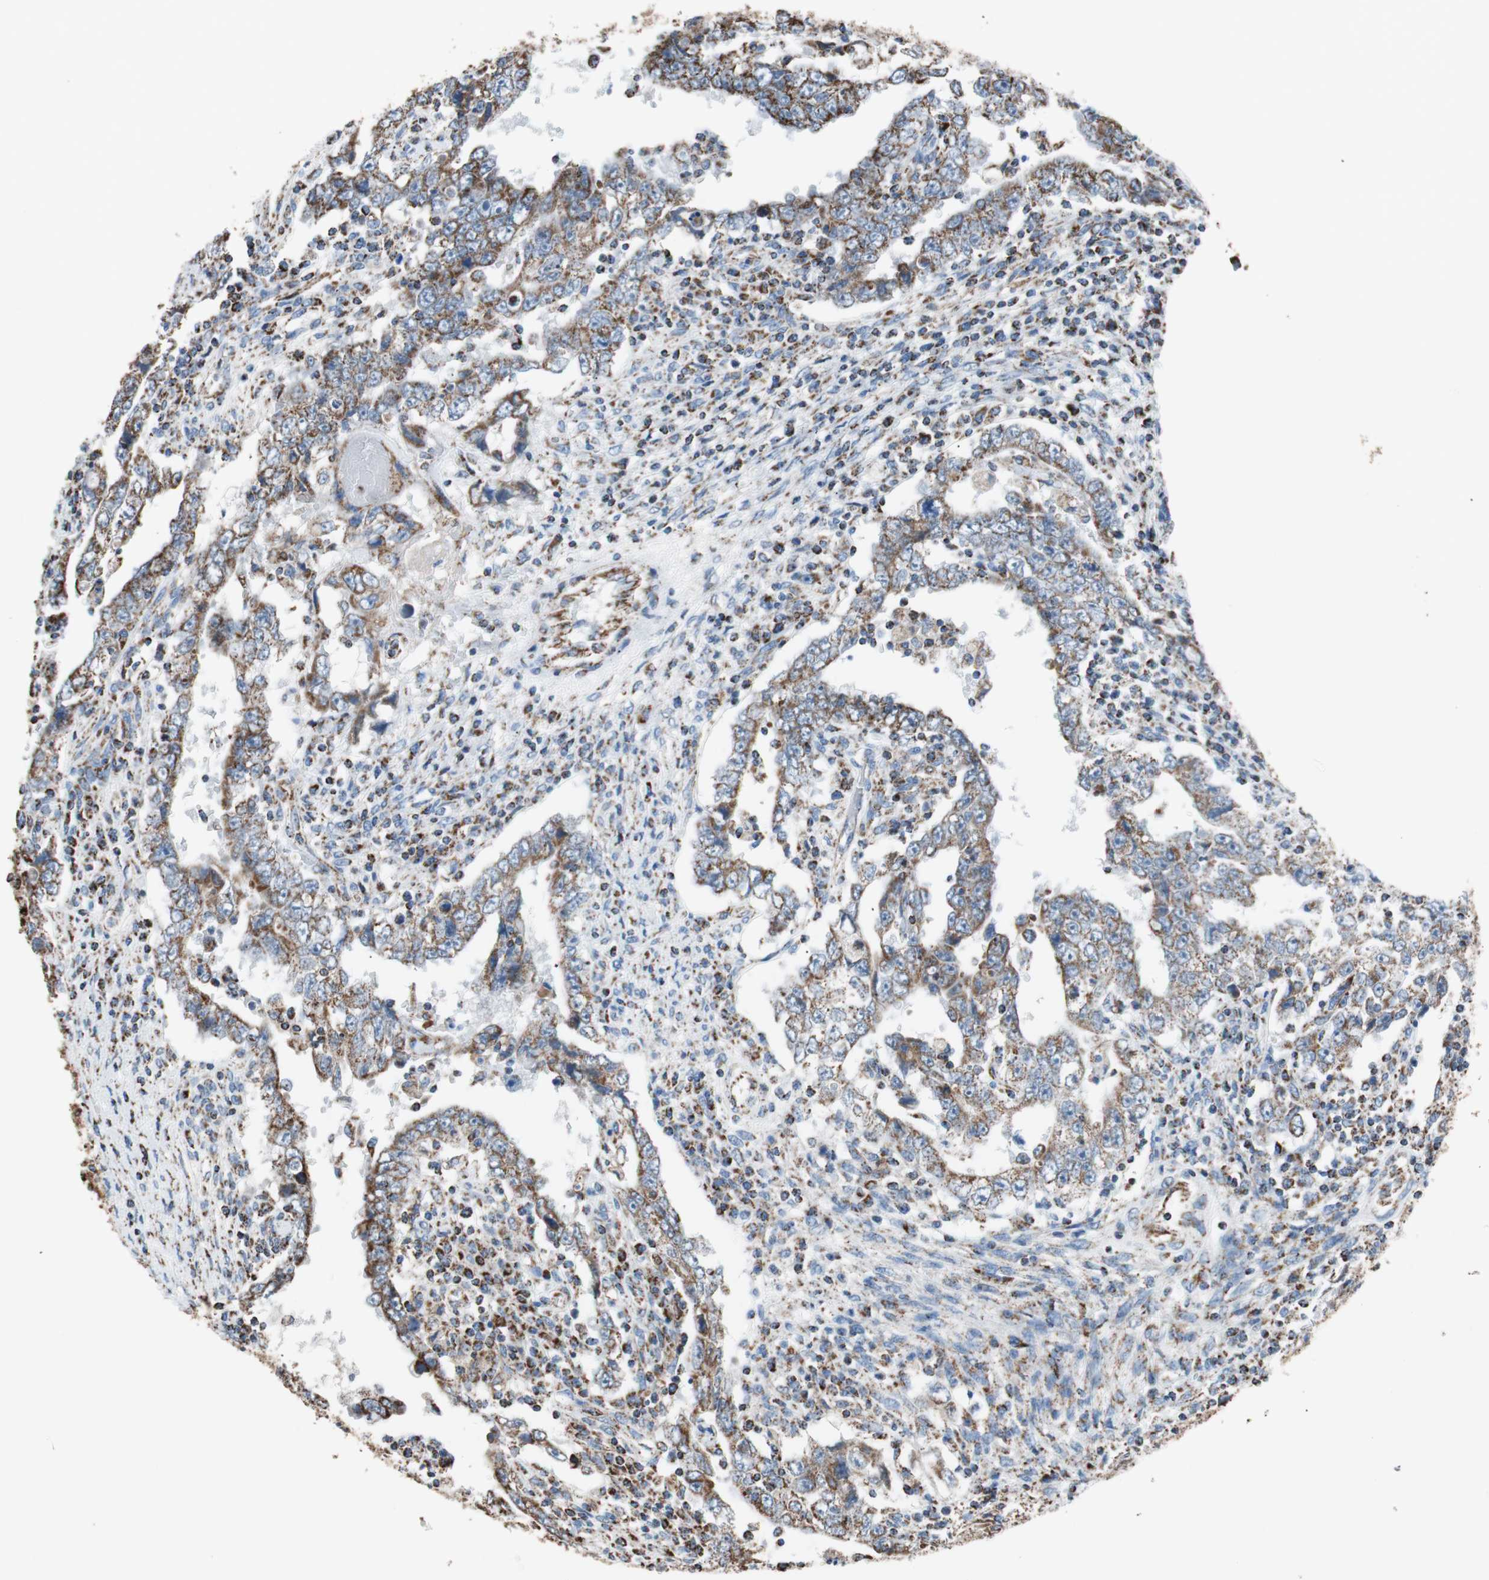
{"staining": {"intensity": "moderate", "quantity": ">75%", "location": "cytoplasmic/membranous"}, "tissue": "testis cancer", "cell_type": "Tumor cells", "image_type": "cancer", "snomed": [{"axis": "morphology", "description": "Carcinoma, Embryonal, NOS"}, {"axis": "topography", "description": "Testis"}], "caption": "This image exhibits immunohistochemistry (IHC) staining of human testis cancer (embryonal carcinoma), with medium moderate cytoplasmic/membranous expression in about >75% of tumor cells.", "gene": "PCSK4", "patient": {"sex": "male", "age": 26}}